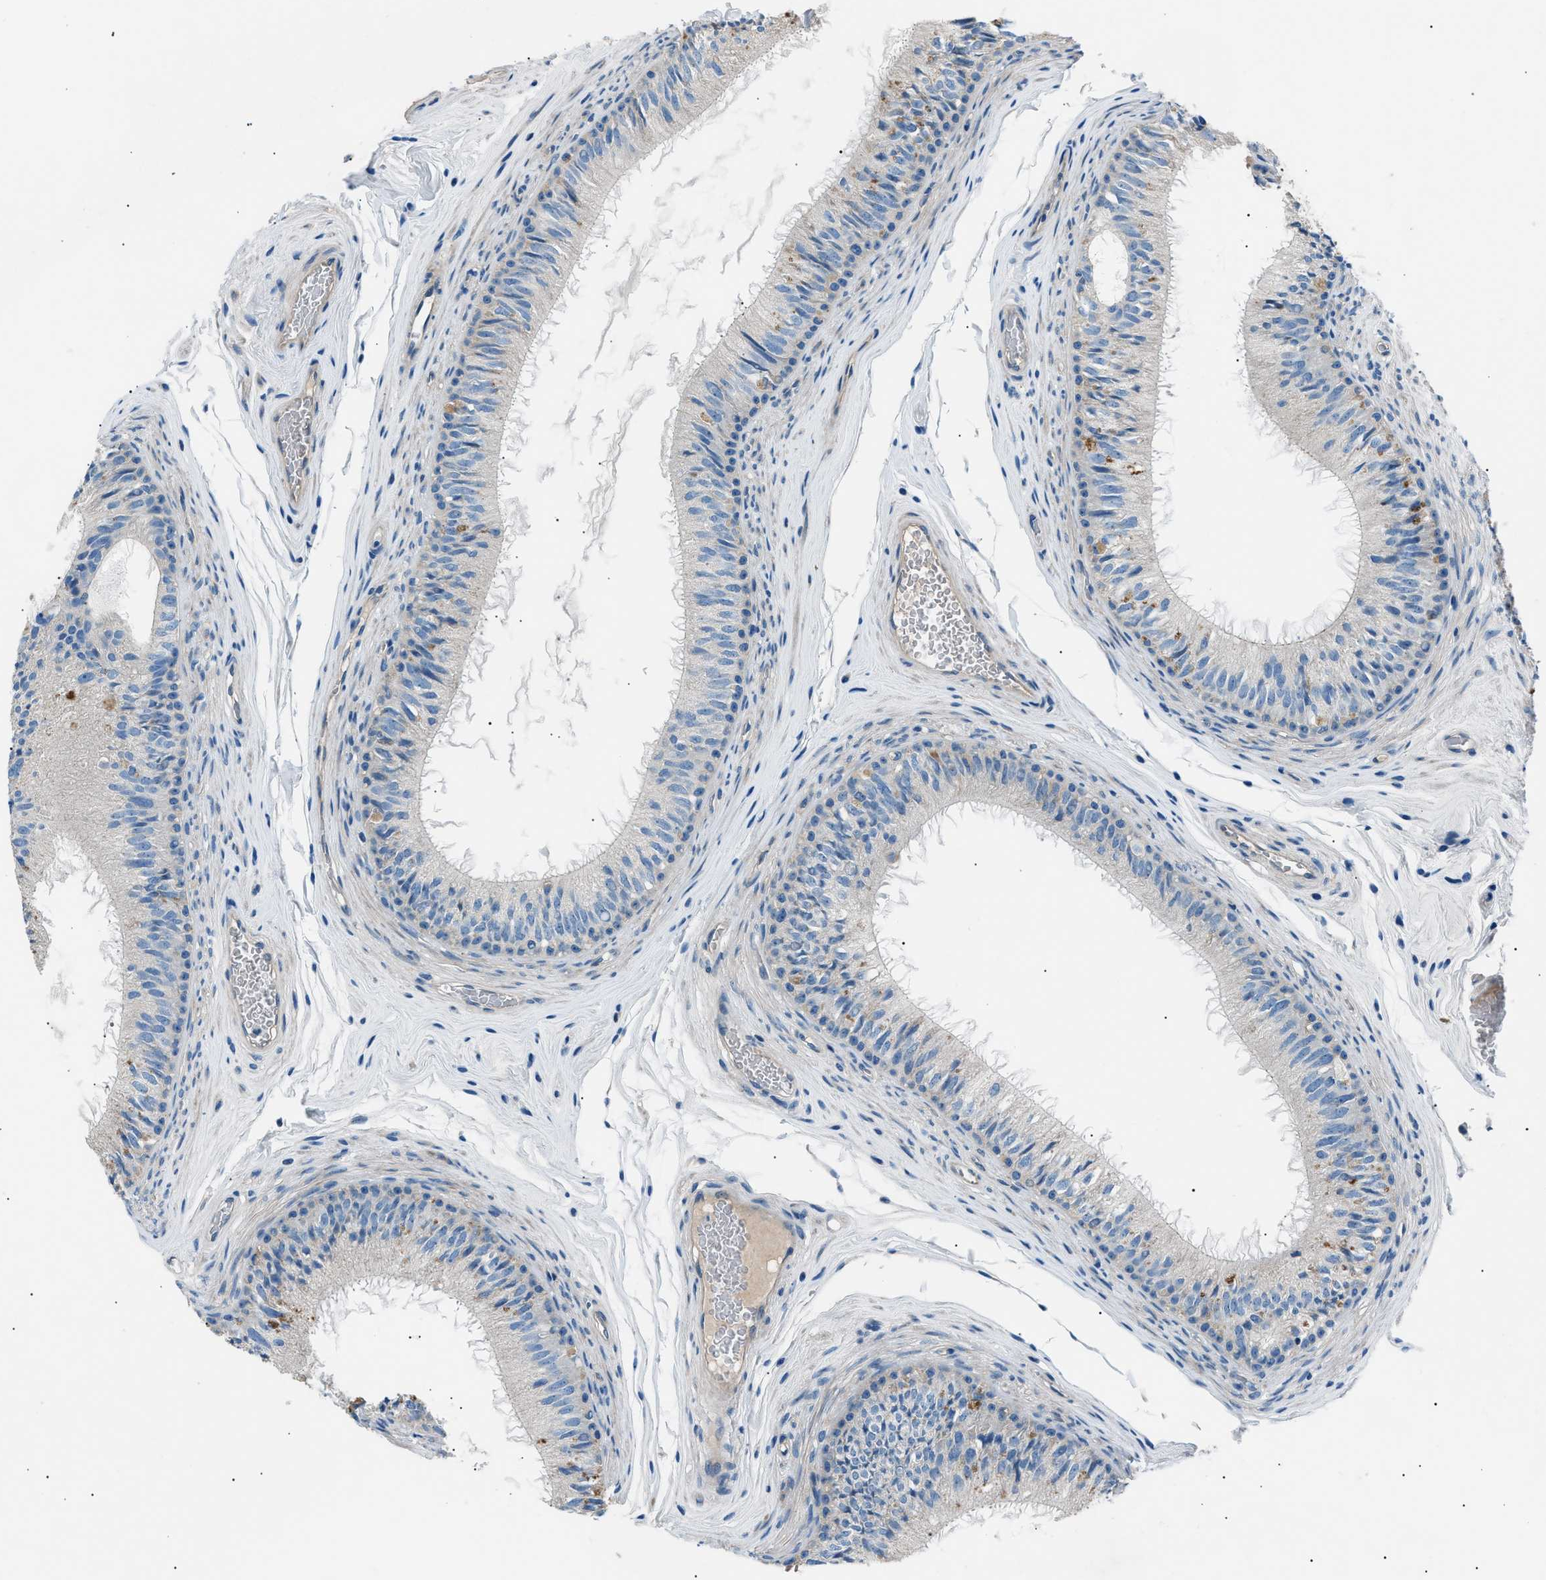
{"staining": {"intensity": "moderate", "quantity": "<25%", "location": "cytoplasmic/membranous"}, "tissue": "epididymis", "cell_type": "Glandular cells", "image_type": "normal", "snomed": [{"axis": "morphology", "description": "Normal tissue, NOS"}, {"axis": "topography", "description": "Testis"}, {"axis": "topography", "description": "Epididymis"}], "caption": "Immunohistochemical staining of normal epididymis shows low levels of moderate cytoplasmic/membranous expression in about <25% of glandular cells. (IHC, brightfield microscopy, high magnification).", "gene": "LRRC37B", "patient": {"sex": "male", "age": 36}}